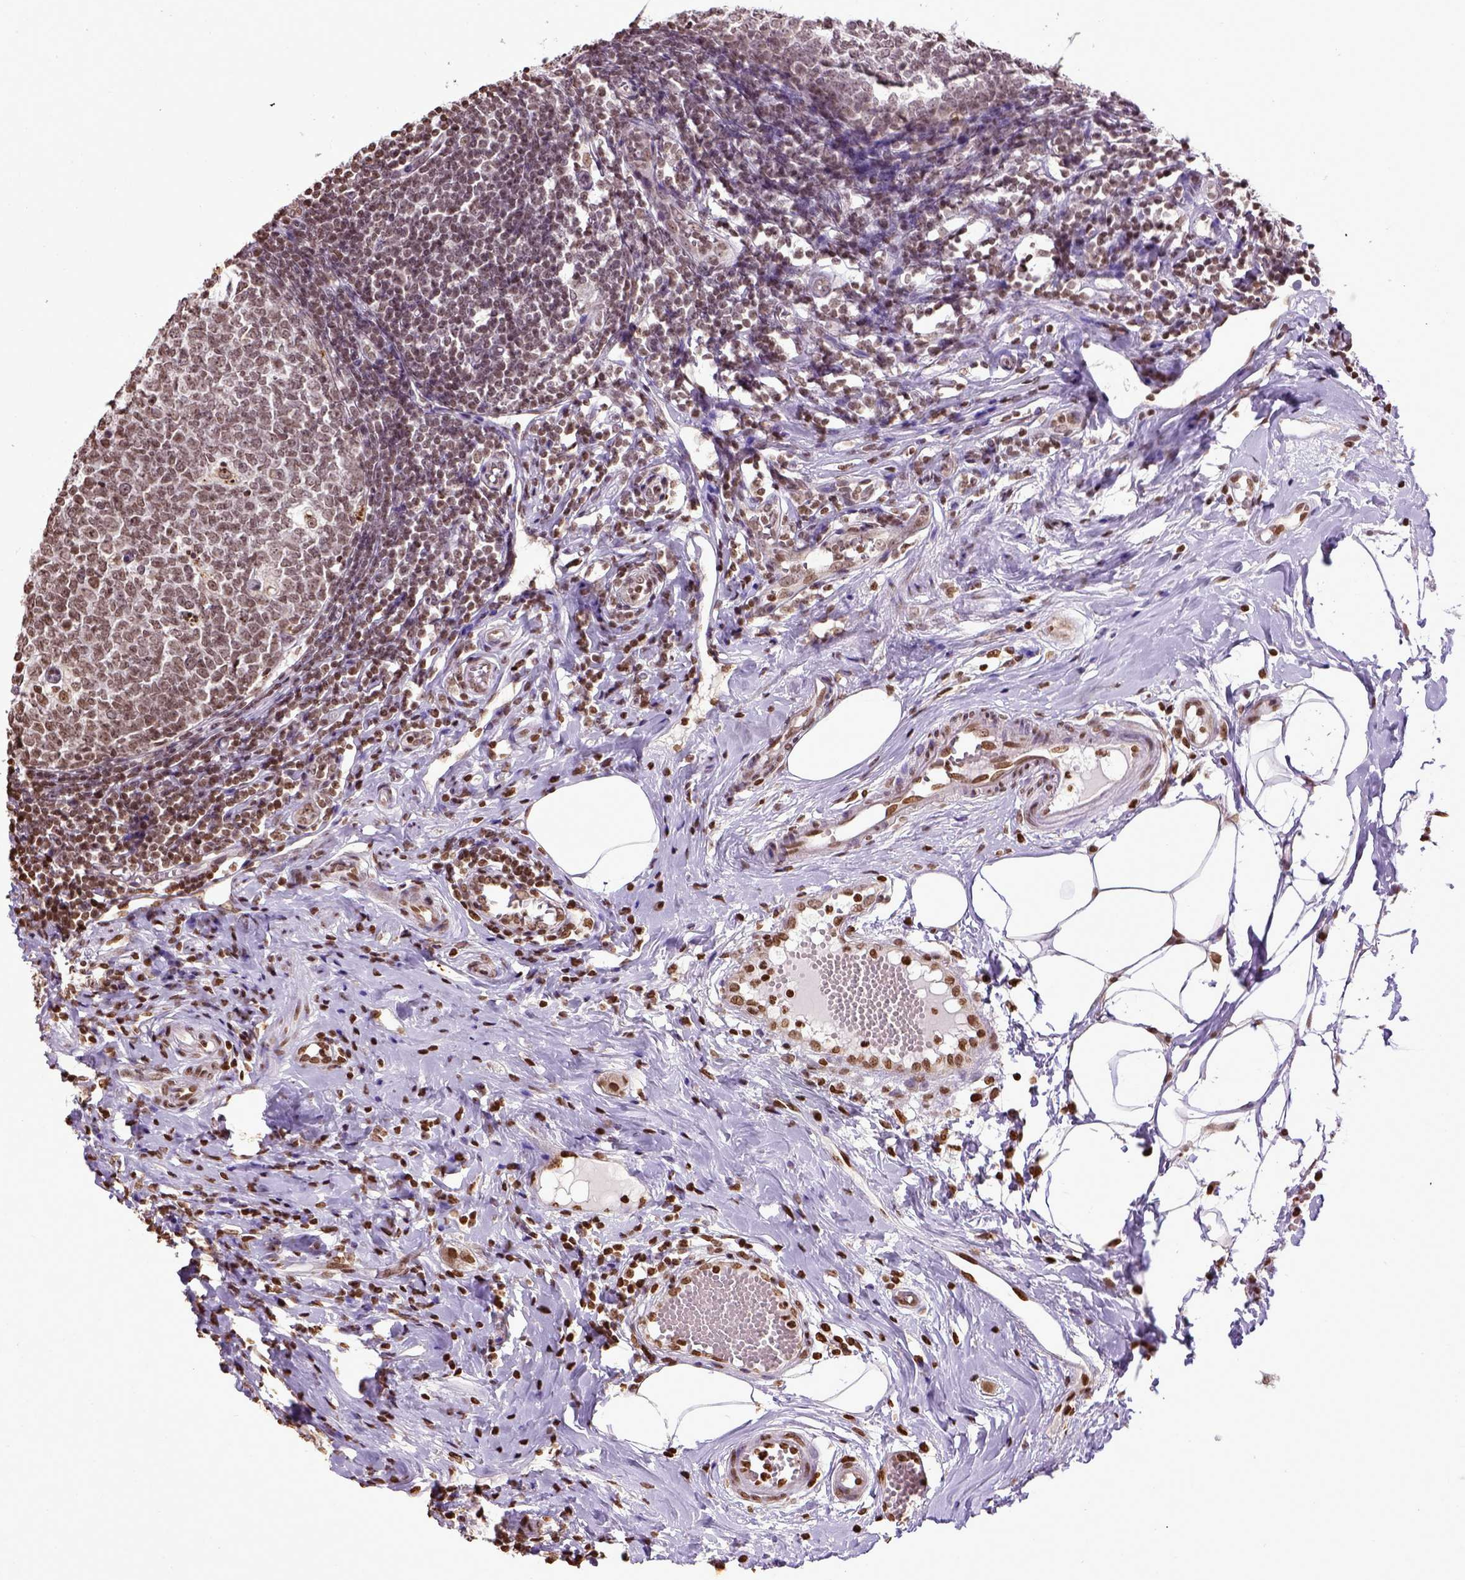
{"staining": {"intensity": "moderate", "quantity": ">75%", "location": "nuclear"}, "tissue": "appendix", "cell_type": "Glandular cells", "image_type": "normal", "snomed": [{"axis": "morphology", "description": "Normal tissue, NOS"}, {"axis": "morphology", "description": "Inflammation, NOS"}, {"axis": "topography", "description": "Appendix"}], "caption": "Protein staining of unremarkable appendix shows moderate nuclear staining in about >75% of glandular cells. Using DAB (brown) and hematoxylin (blue) stains, captured at high magnification using brightfield microscopy.", "gene": "ZNF75D", "patient": {"sex": "male", "age": 16}}